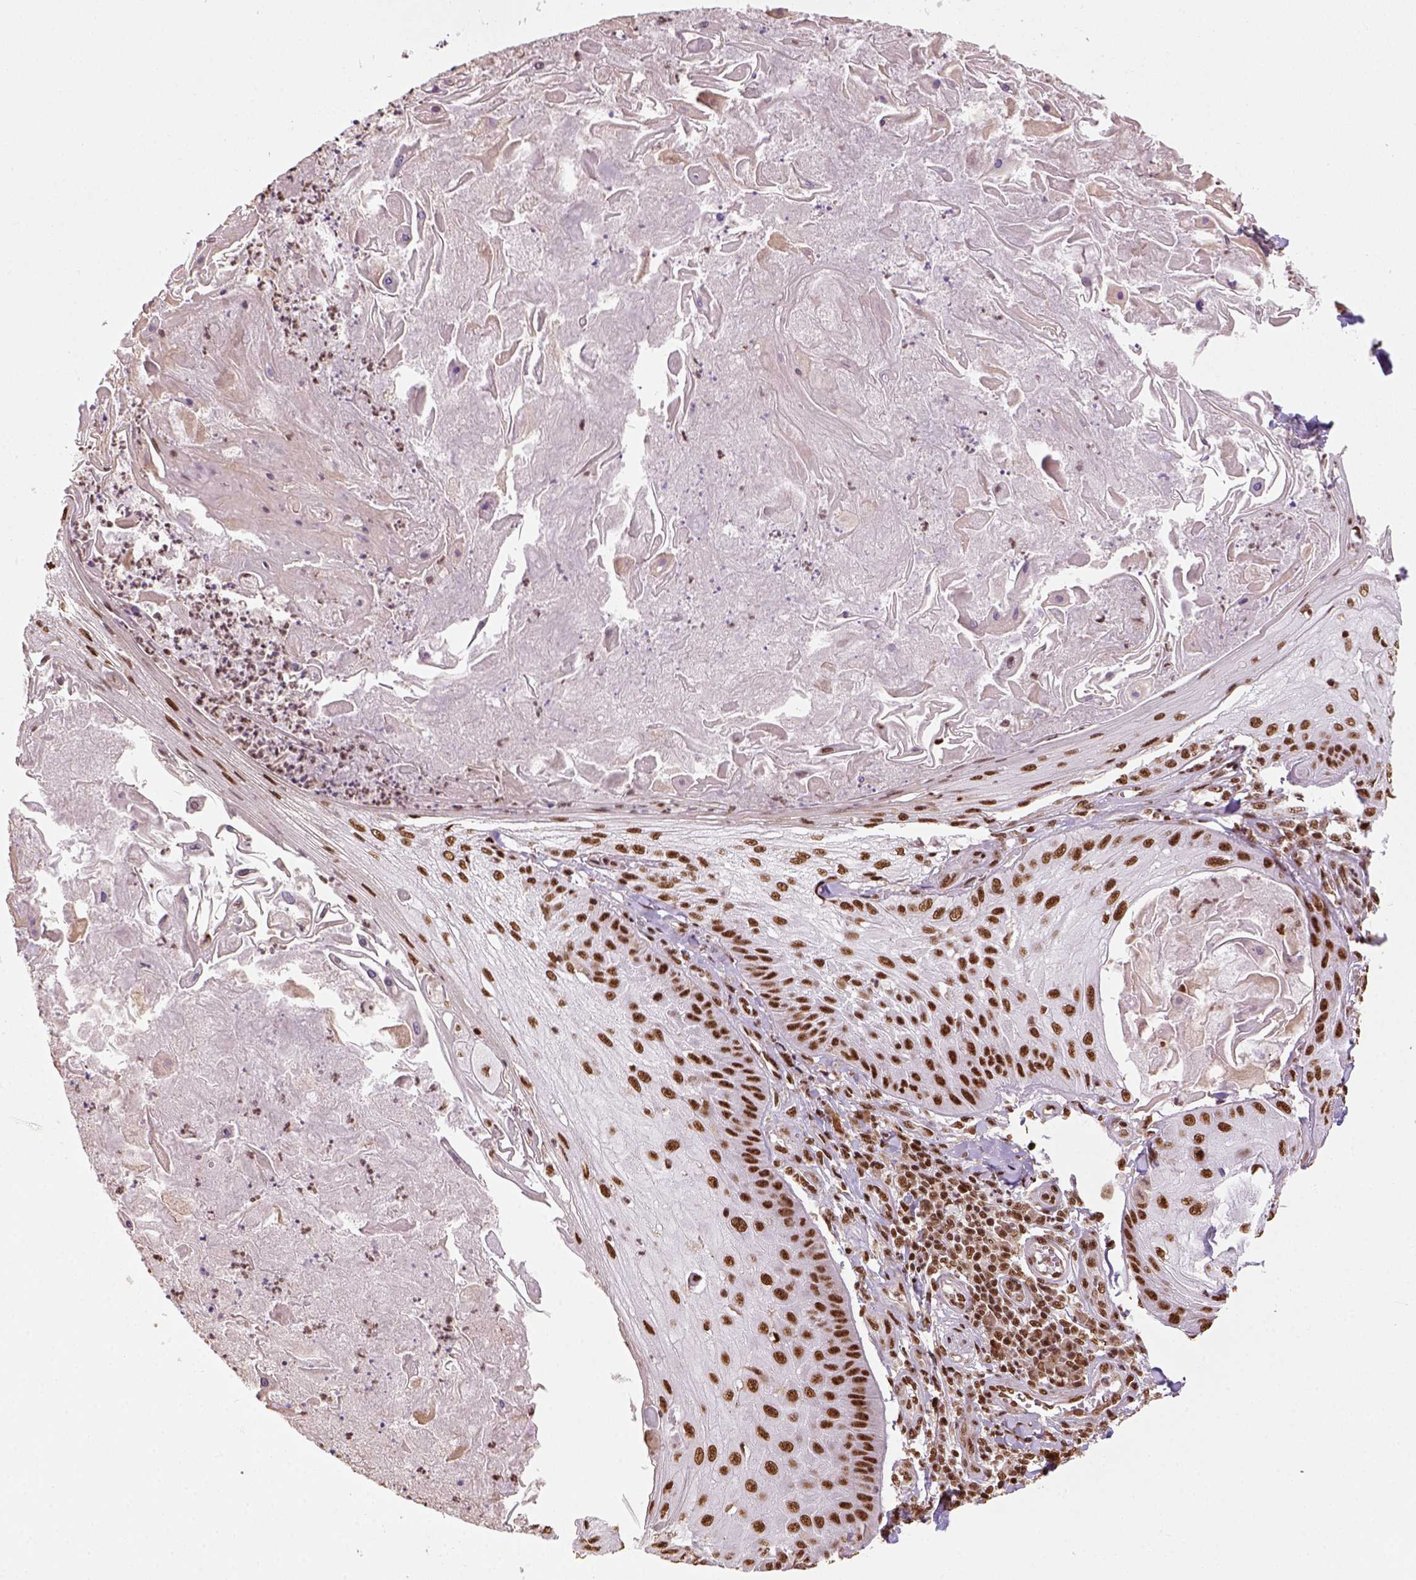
{"staining": {"intensity": "strong", "quantity": ">75%", "location": "nuclear"}, "tissue": "skin cancer", "cell_type": "Tumor cells", "image_type": "cancer", "snomed": [{"axis": "morphology", "description": "Squamous cell carcinoma, NOS"}, {"axis": "topography", "description": "Skin"}], "caption": "This is a histology image of IHC staining of skin cancer (squamous cell carcinoma), which shows strong expression in the nuclear of tumor cells.", "gene": "CCAR1", "patient": {"sex": "male", "age": 70}}